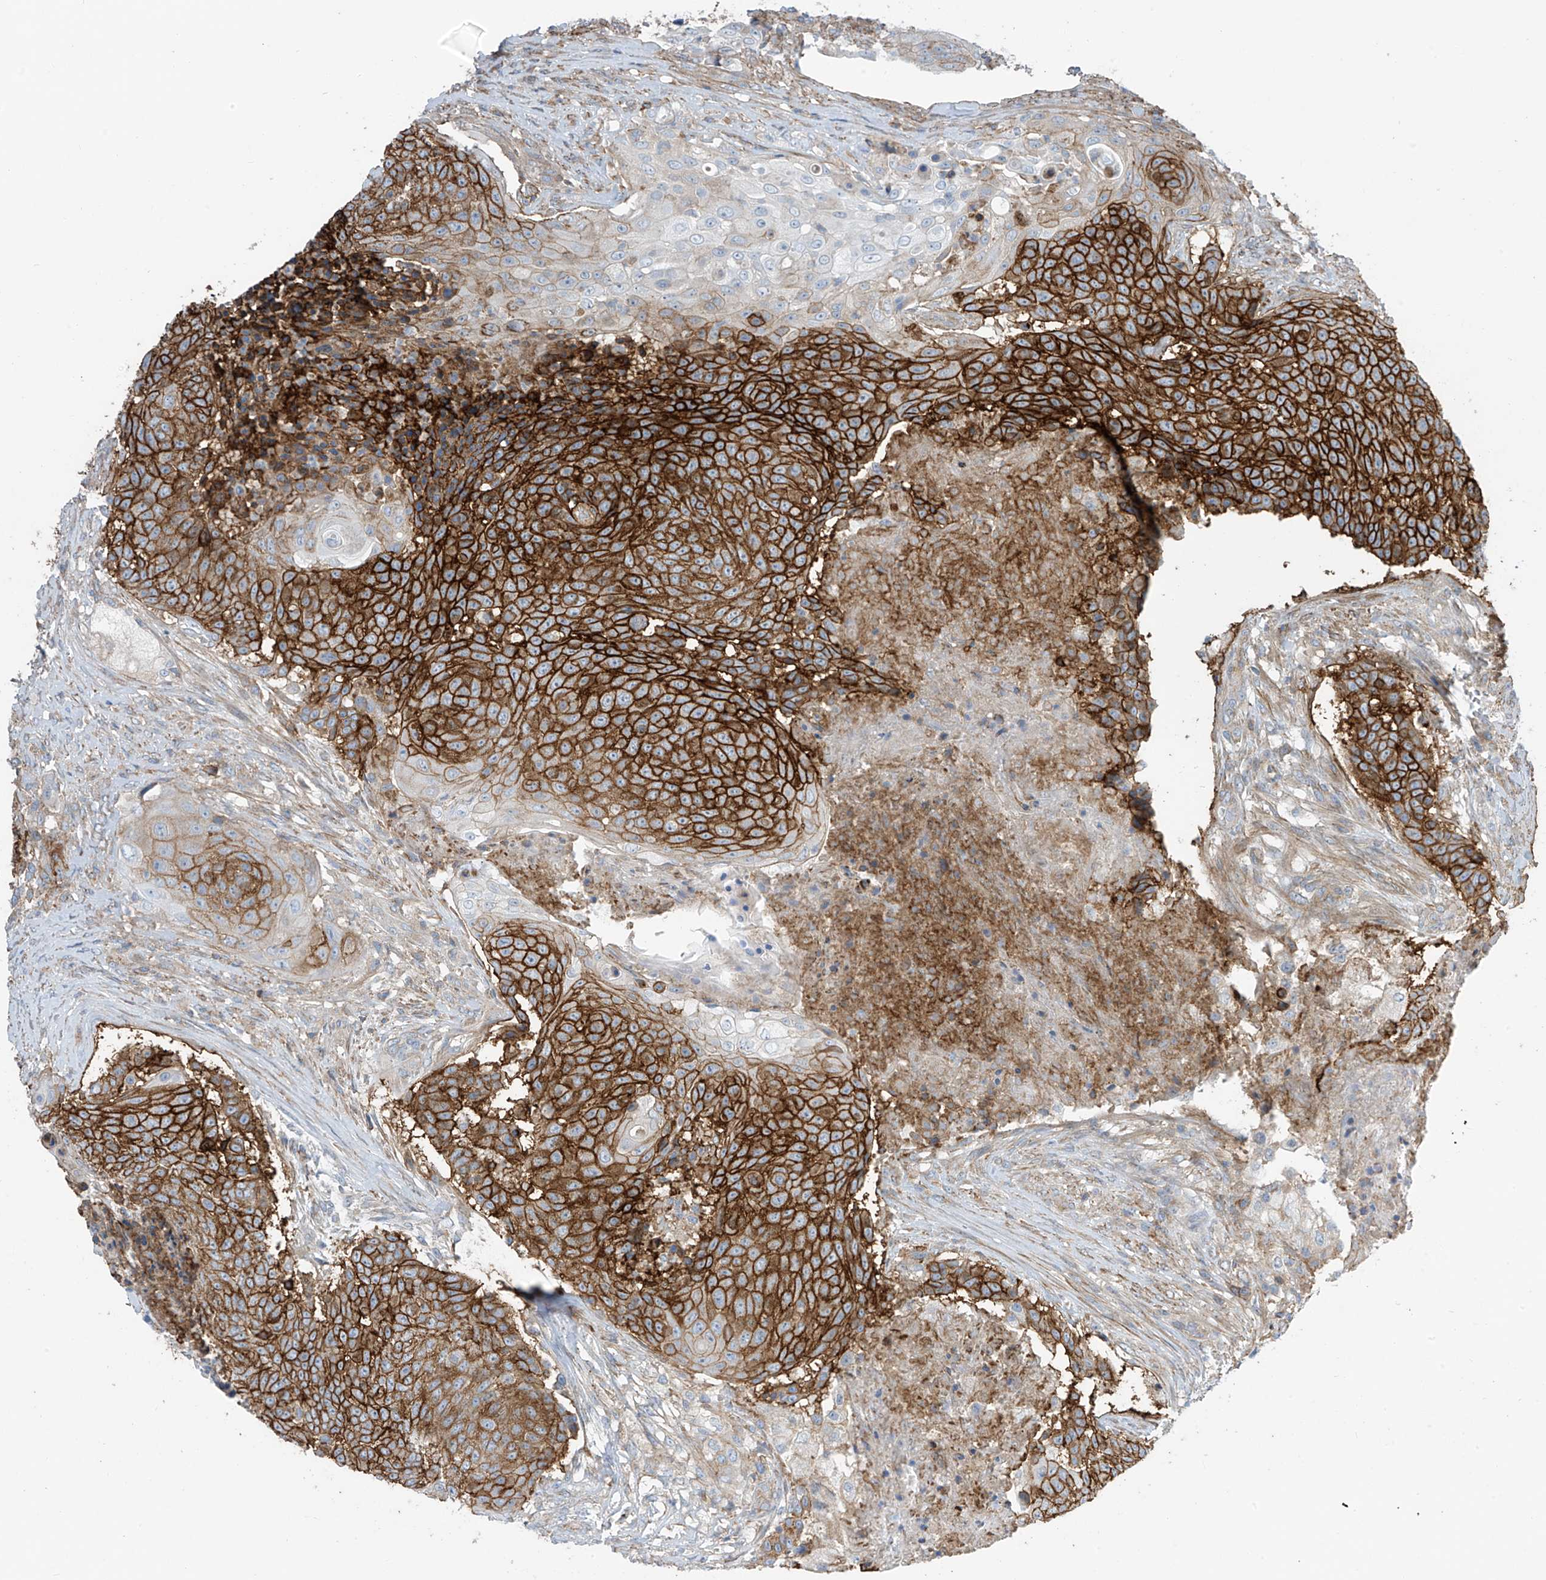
{"staining": {"intensity": "strong", "quantity": ">75%", "location": "cytoplasmic/membranous"}, "tissue": "urothelial cancer", "cell_type": "Tumor cells", "image_type": "cancer", "snomed": [{"axis": "morphology", "description": "Urothelial carcinoma, High grade"}, {"axis": "topography", "description": "Urinary bladder"}], "caption": "Human urothelial cancer stained for a protein (brown) displays strong cytoplasmic/membranous positive positivity in about >75% of tumor cells.", "gene": "SLC1A5", "patient": {"sex": "female", "age": 63}}